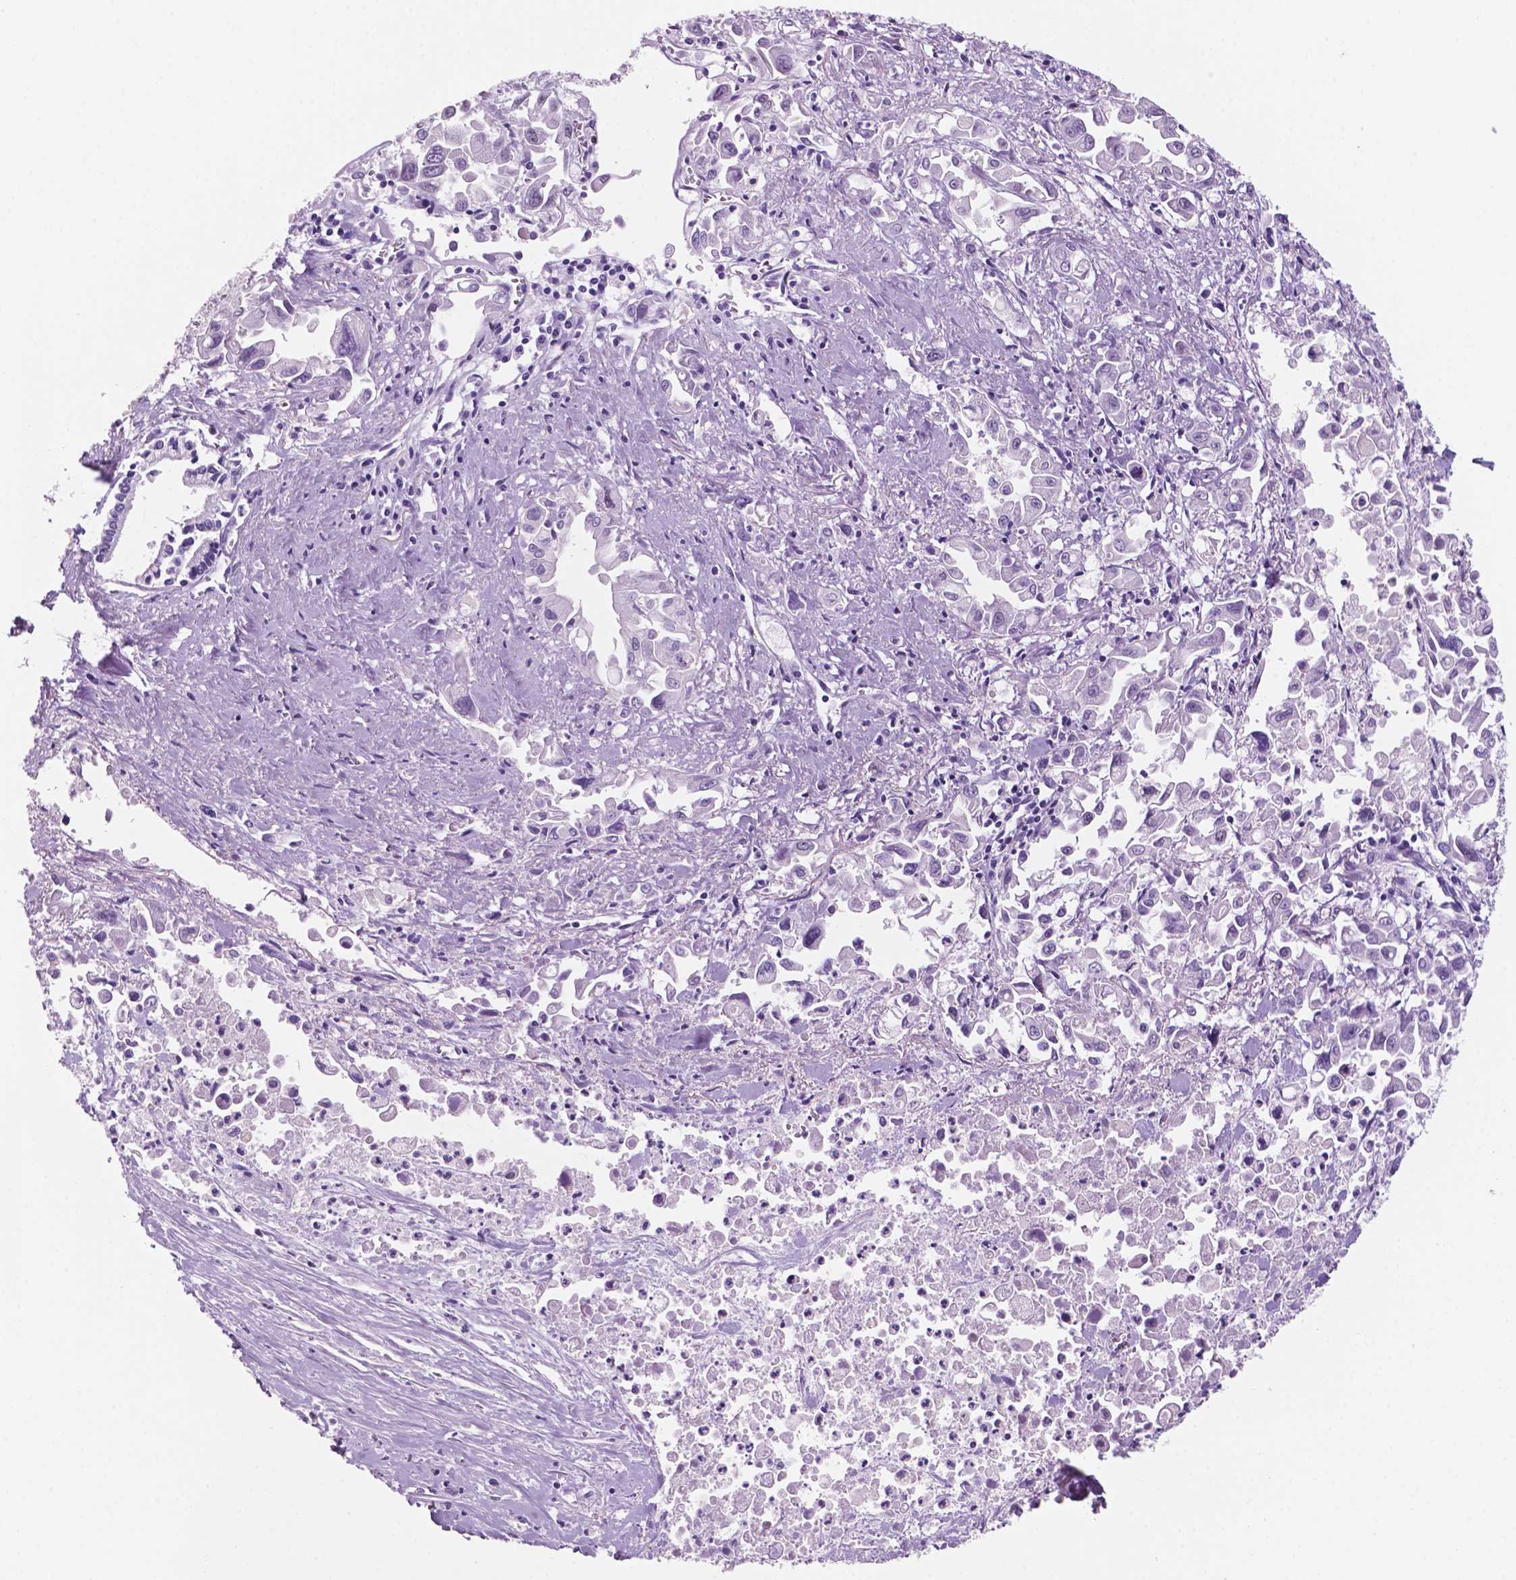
{"staining": {"intensity": "negative", "quantity": "none", "location": "none"}, "tissue": "pancreatic cancer", "cell_type": "Tumor cells", "image_type": "cancer", "snomed": [{"axis": "morphology", "description": "Adenocarcinoma, NOS"}, {"axis": "topography", "description": "Pancreas"}], "caption": "Immunohistochemistry (IHC) photomicrograph of pancreatic cancer stained for a protein (brown), which shows no expression in tumor cells.", "gene": "NCAPH2", "patient": {"sex": "female", "age": 83}}